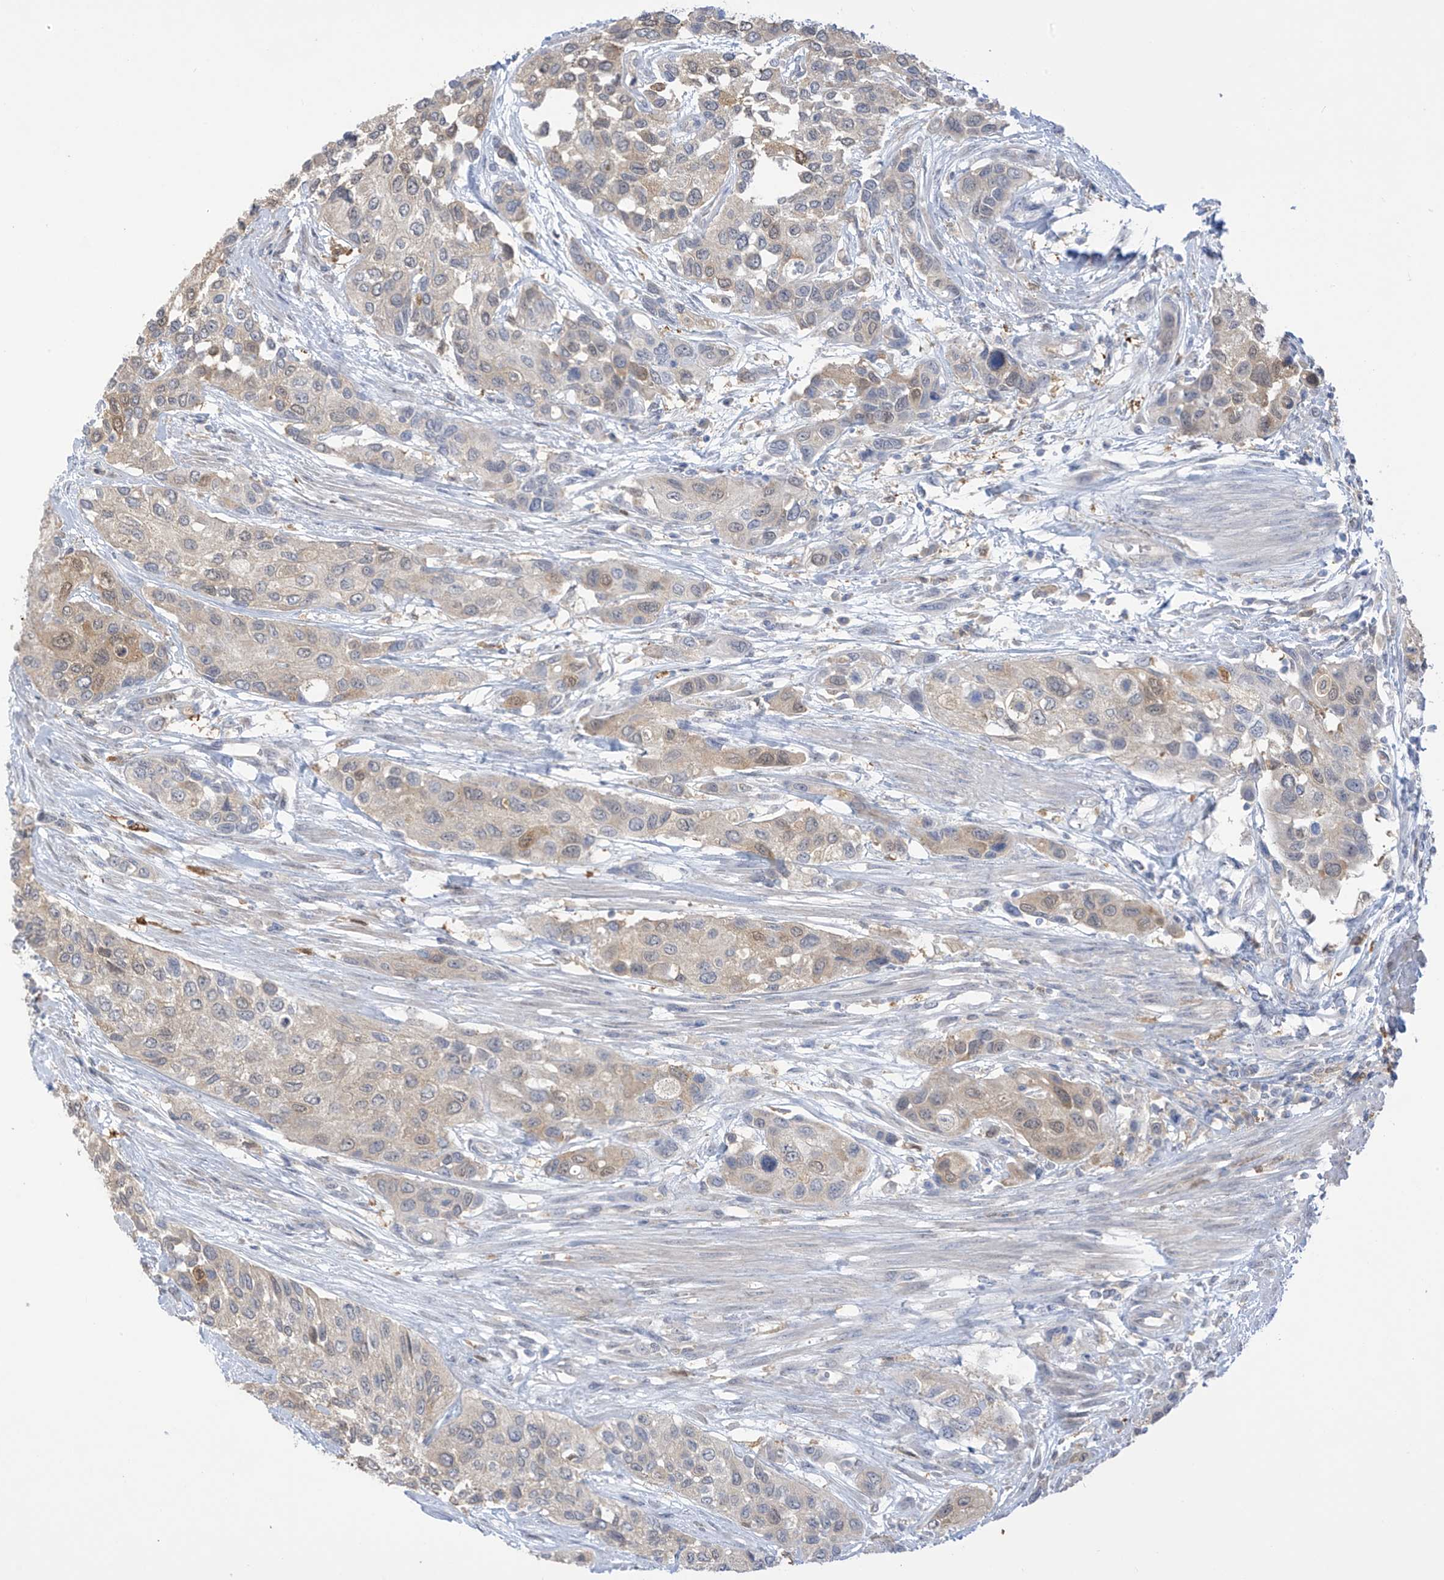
{"staining": {"intensity": "weak", "quantity": "<25%", "location": "cytoplasmic/membranous,nuclear"}, "tissue": "urothelial cancer", "cell_type": "Tumor cells", "image_type": "cancer", "snomed": [{"axis": "morphology", "description": "Normal tissue, NOS"}, {"axis": "morphology", "description": "Urothelial carcinoma, High grade"}, {"axis": "topography", "description": "Vascular tissue"}, {"axis": "topography", "description": "Urinary bladder"}], "caption": "Image shows no significant protein positivity in tumor cells of urothelial carcinoma (high-grade).", "gene": "IDH1", "patient": {"sex": "female", "age": 56}}